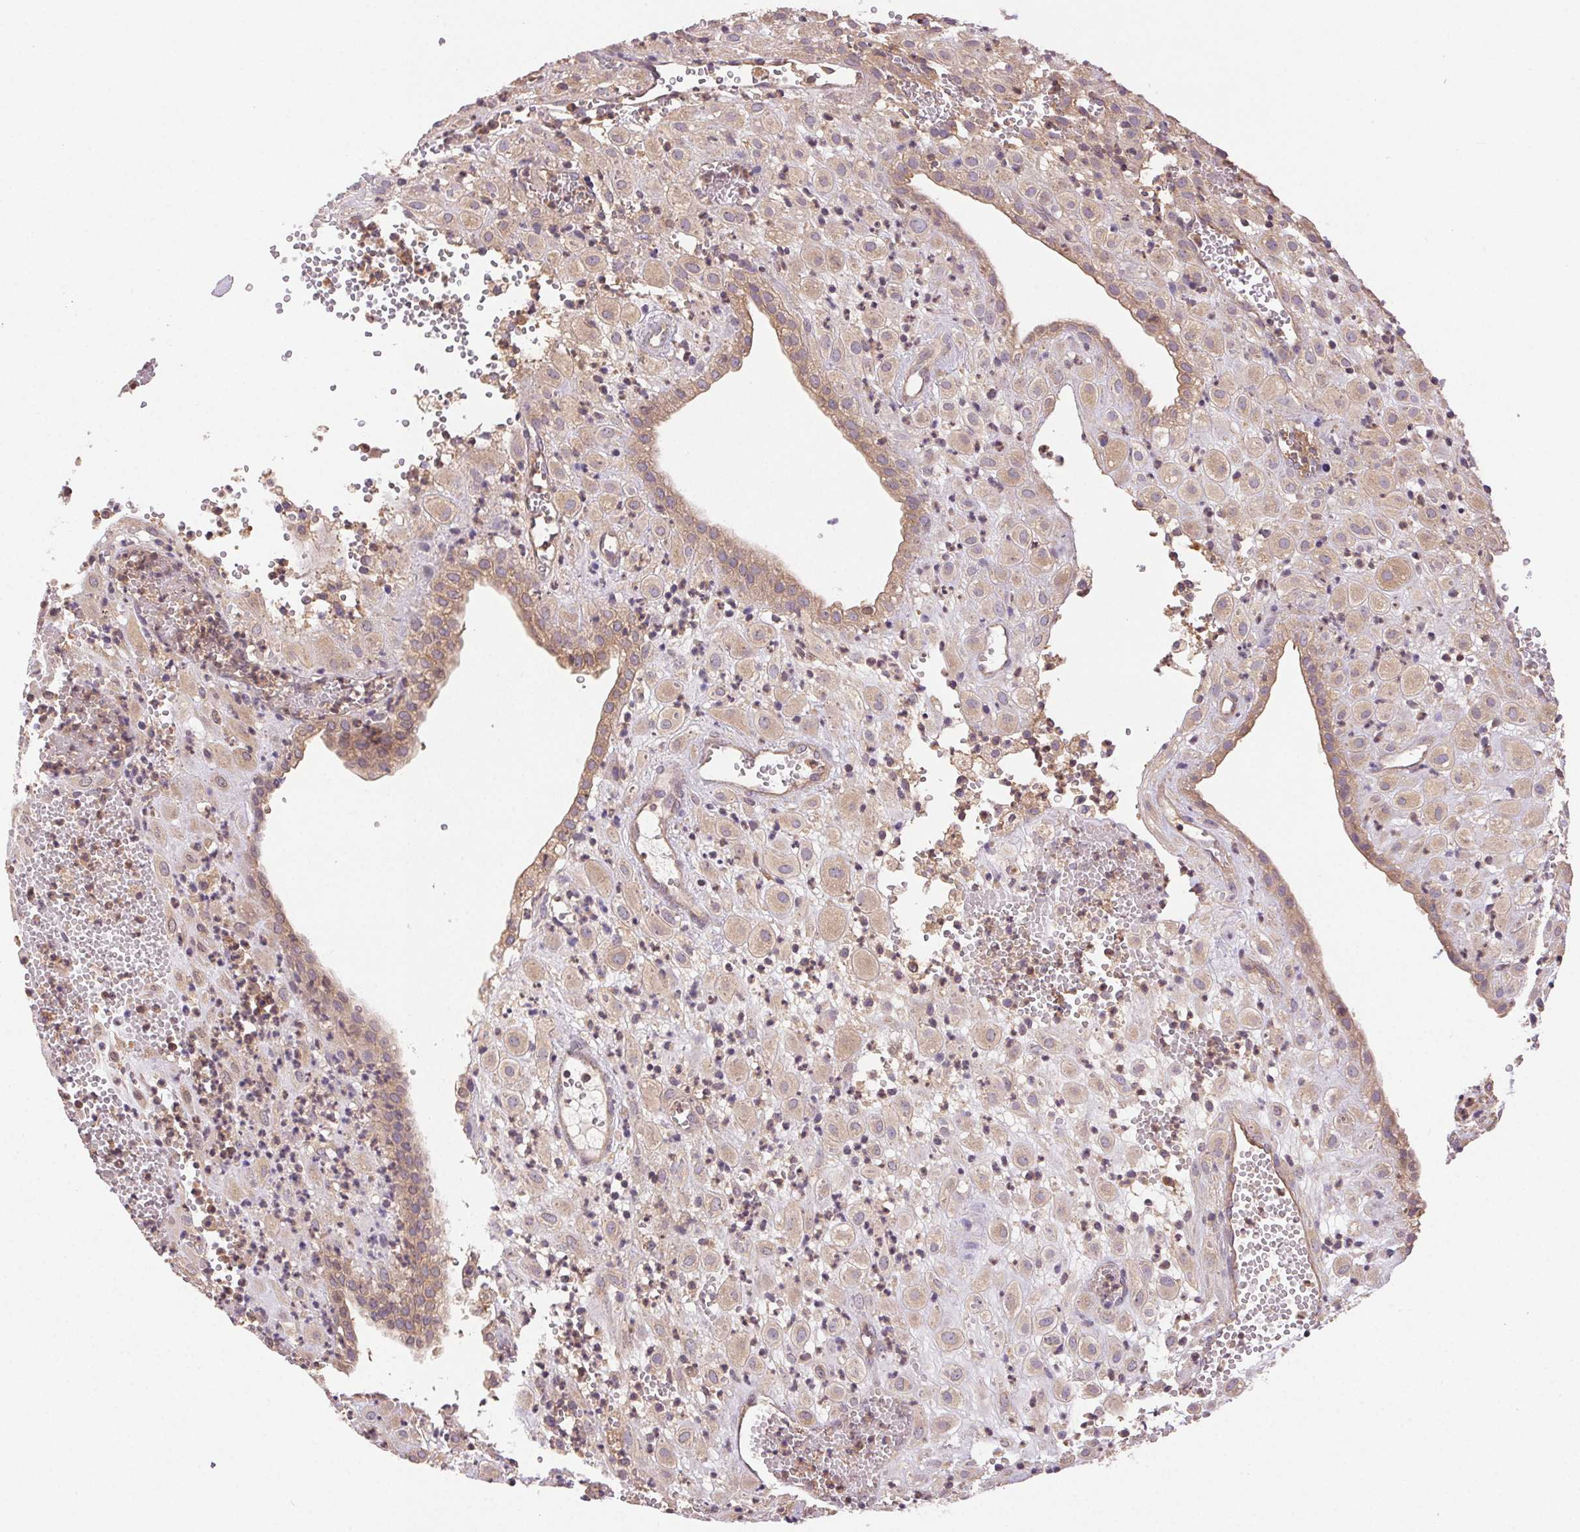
{"staining": {"intensity": "weak", "quantity": "25%-75%", "location": "cytoplasmic/membranous"}, "tissue": "placenta", "cell_type": "Decidual cells", "image_type": "normal", "snomed": [{"axis": "morphology", "description": "Normal tissue, NOS"}, {"axis": "topography", "description": "Placenta"}], "caption": "Immunohistochemical staining of unremarkable placenta displays low levels of weak cytoplasmic/membranous positivity in about 25%-75% of decidual cells.", "gene": "GDI1", "patient": {"sex": "female", "age": 24}}